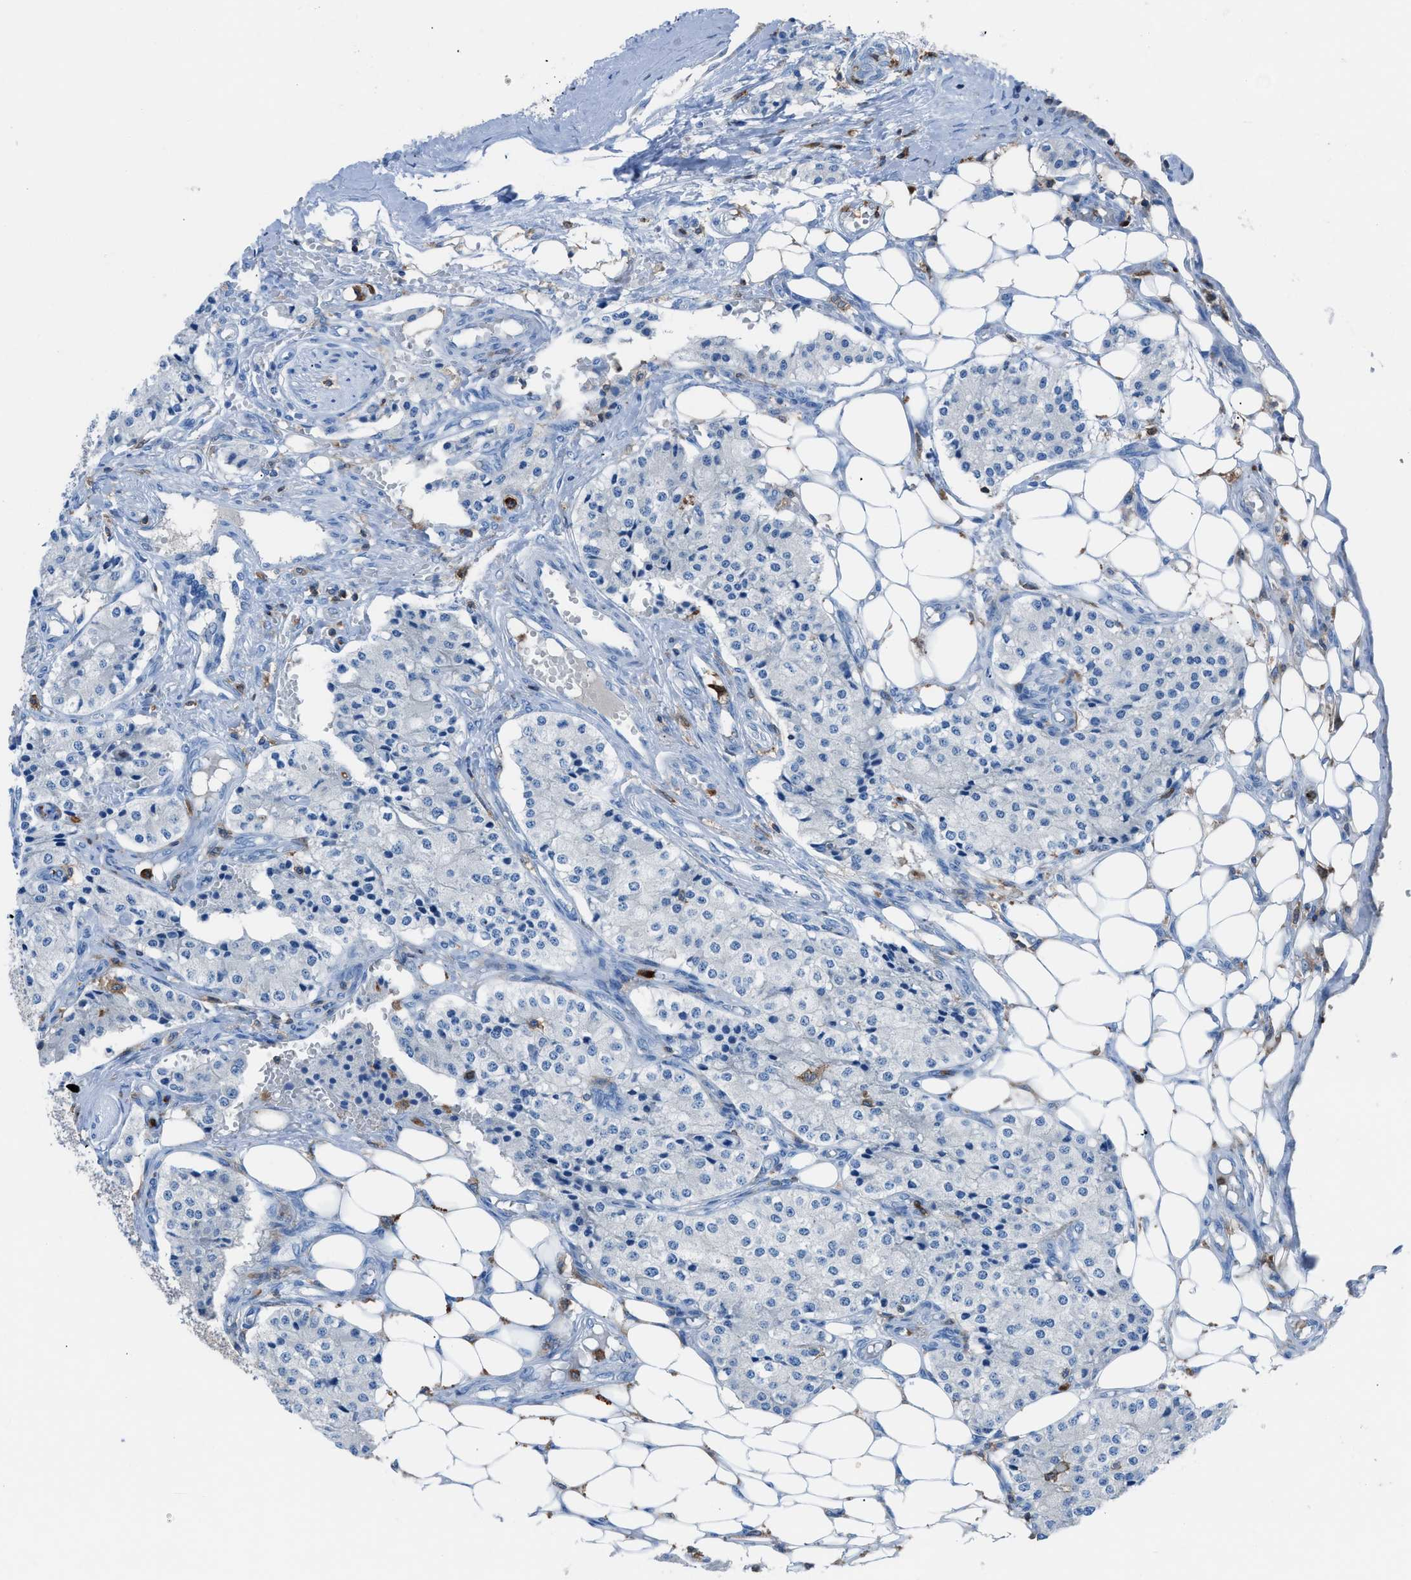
{"staining": {"intensity": "negative", "quantity": "none", "location": "none"}, "tissue": "carcinoid", "cell_type": "Tumor cells", "image_type": "cancer", "snomed": [{"axis": "morphology", "description": "Carcinoid, malignant, NOS"}, {"axis": "topography", "description": "Colon"}], "caption": "Immunohistochemical staining of carcinoid (malignant) demonstrates no significant expression in tumor cells.", "gene": "ITGB2", "patient": {"sex": "female", "age": 52}}